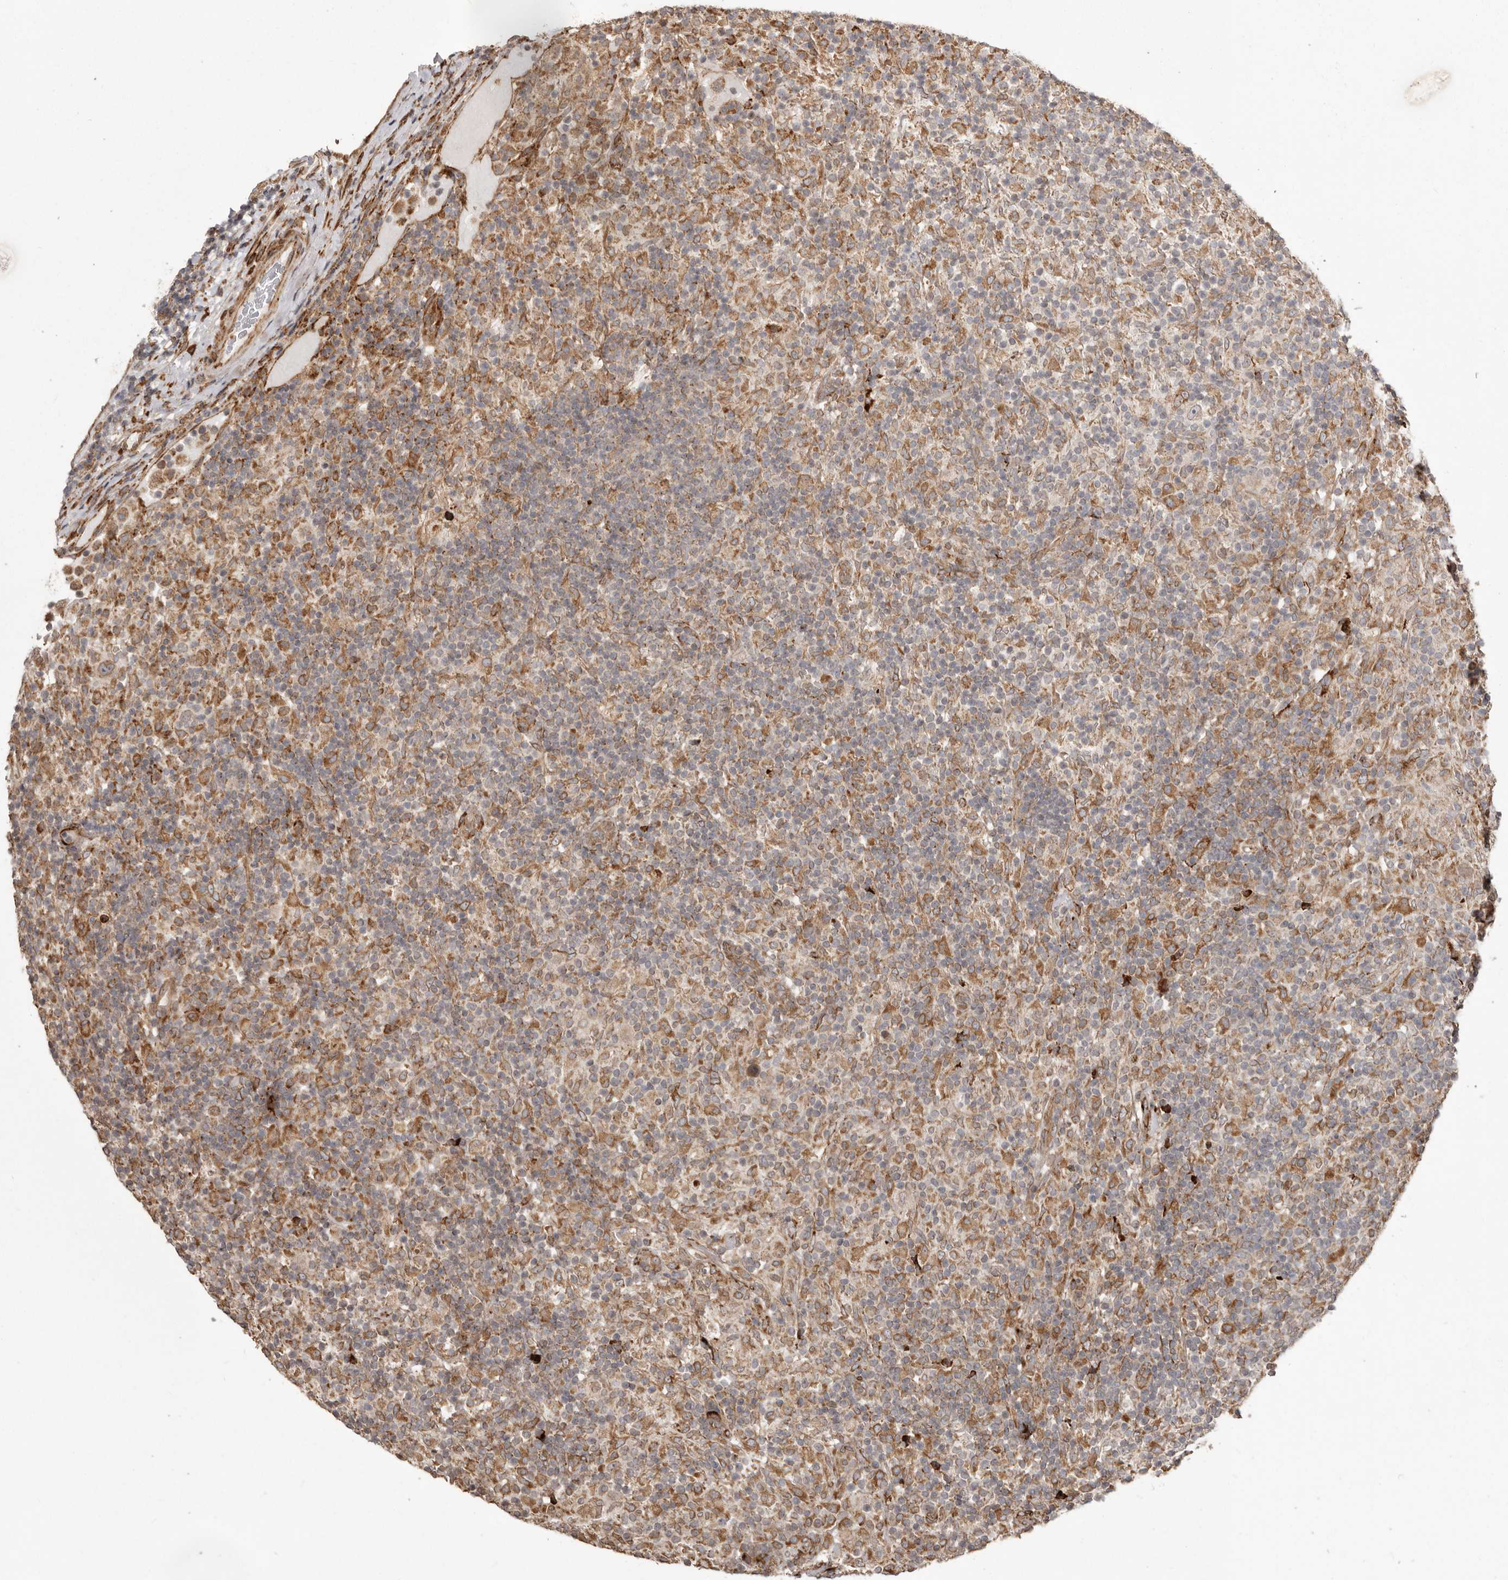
{"staining": {"intensity": "moderate", "quantity": "25%-75%", "location": "cytoplasmic/membranous"}, "tissue": "lymphoma", "cell_type": "Tumor cells", "image_type": "cancer", "snomed": [{"axis": "morphology", "description": "Hodgkin's disease, NOS"}, {"axis": "topography", "description": "Lymph node"}], "caption": "High-magnification brightfield microscopy of Hodgkin's disease stained with DAB (3,3'-diaminobenzidine) (brown) and counterstained with hematoxylin (blue). tumor cells exhibit moderate cytoplasmic/membranous expression is appreciated in about25%-75% of cells.", "gene": "NUP43", "patient": {"sex": "male", "age": 70}}